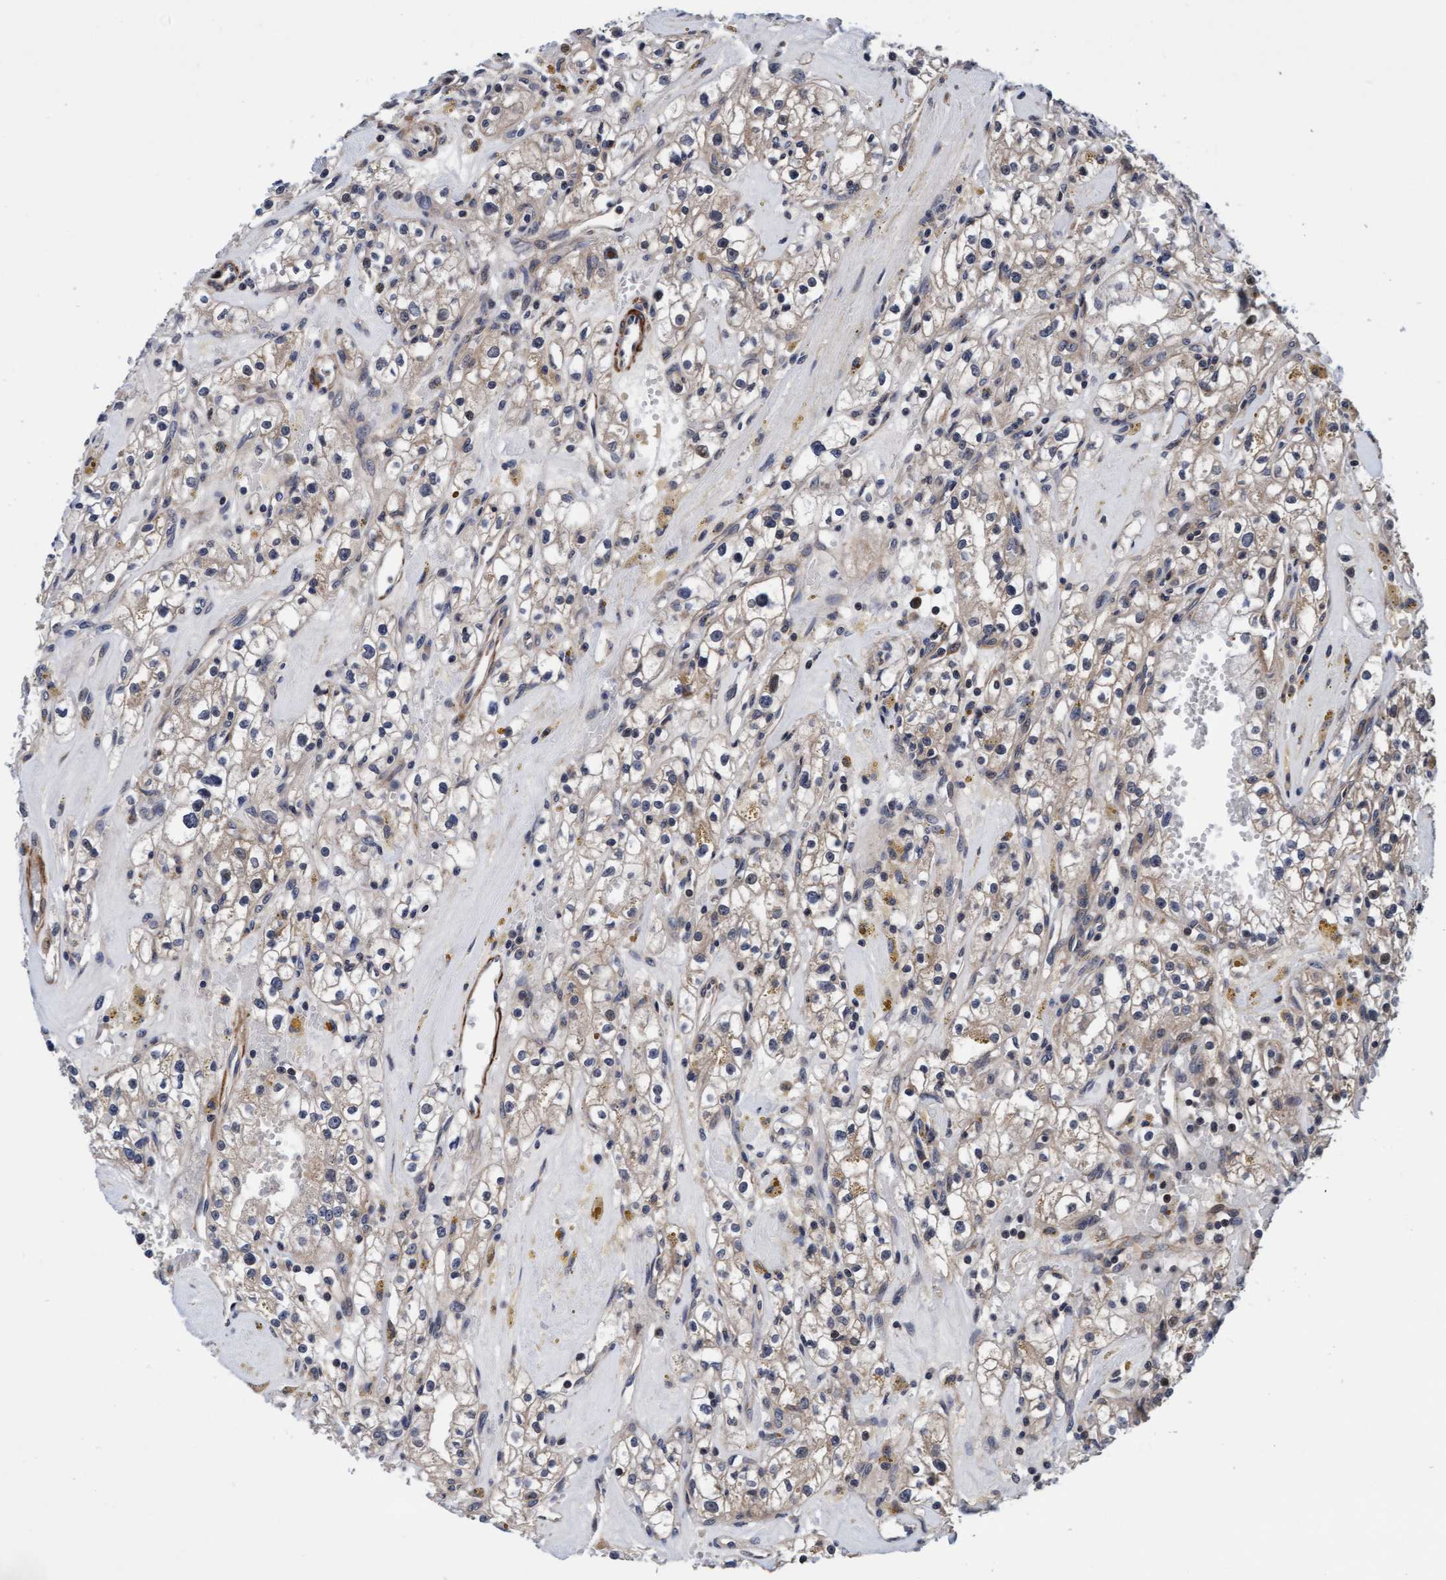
{"staining": {"intensity": "weak", "quantity": "25%-75%", "location": "cytoplasmic/membranous"}, "tissue": "renal cancer", "cell_type": "Tumor cells", "image_type": "cancer", "snomed": [{"axis": "morphology", "description": "Adenocarcinoma, NOS"}, {"axis": "topography", "description": "Kidney"}], "caption": "This image exhibits renal adenocarcinoma stained with immunohistochemistry to label a protein in brown. The cytoplasmic/membranous of tumor cells show weak positivity for the protein. Nuclei are counter-stained blue.", "gene": "EFCAB13", "patient": {"sex": "male", "age": 56}}